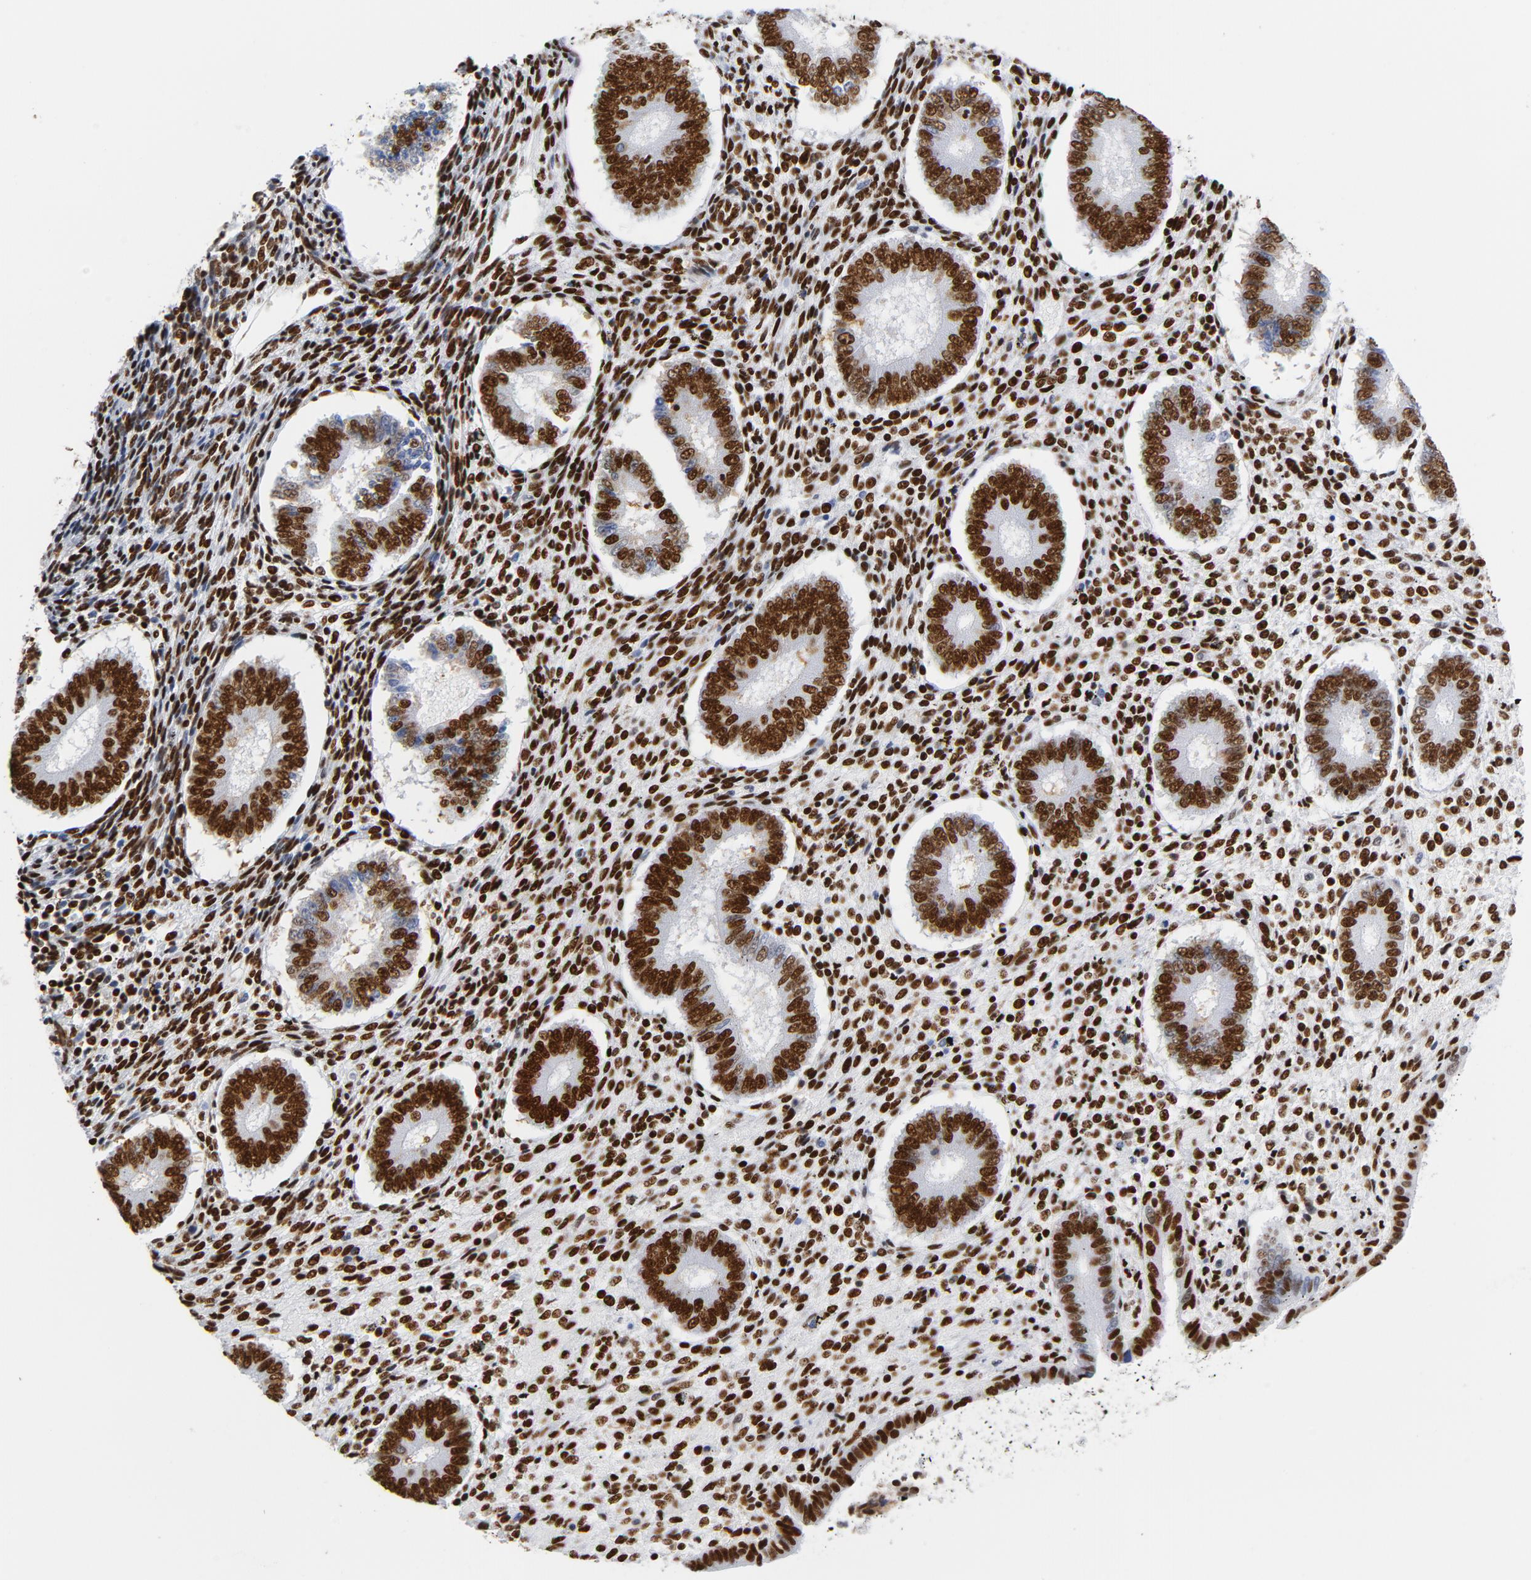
{"staining": {"intensity": "strong", "quantity": ">75%", "location": "nuclear"}, "tissue": "endometrium", "cell_type": "Cells in endometrial stroma", "image_type": "normal", "snomed": [{"axis": "morphology", "description": "Normal tissue, NOS"}, {"axis": "topography", "description": "Endometrium"}], "caption": "A photomicrograph of endometrium stained for a protein demonstrates strong nuclear brown staining in cells in endometrial stroma. (Brightfield microscopy of DAB IHC at high magnification).", "gene": "XRCC5", "patient": {"sex": "female", "age": 42}}